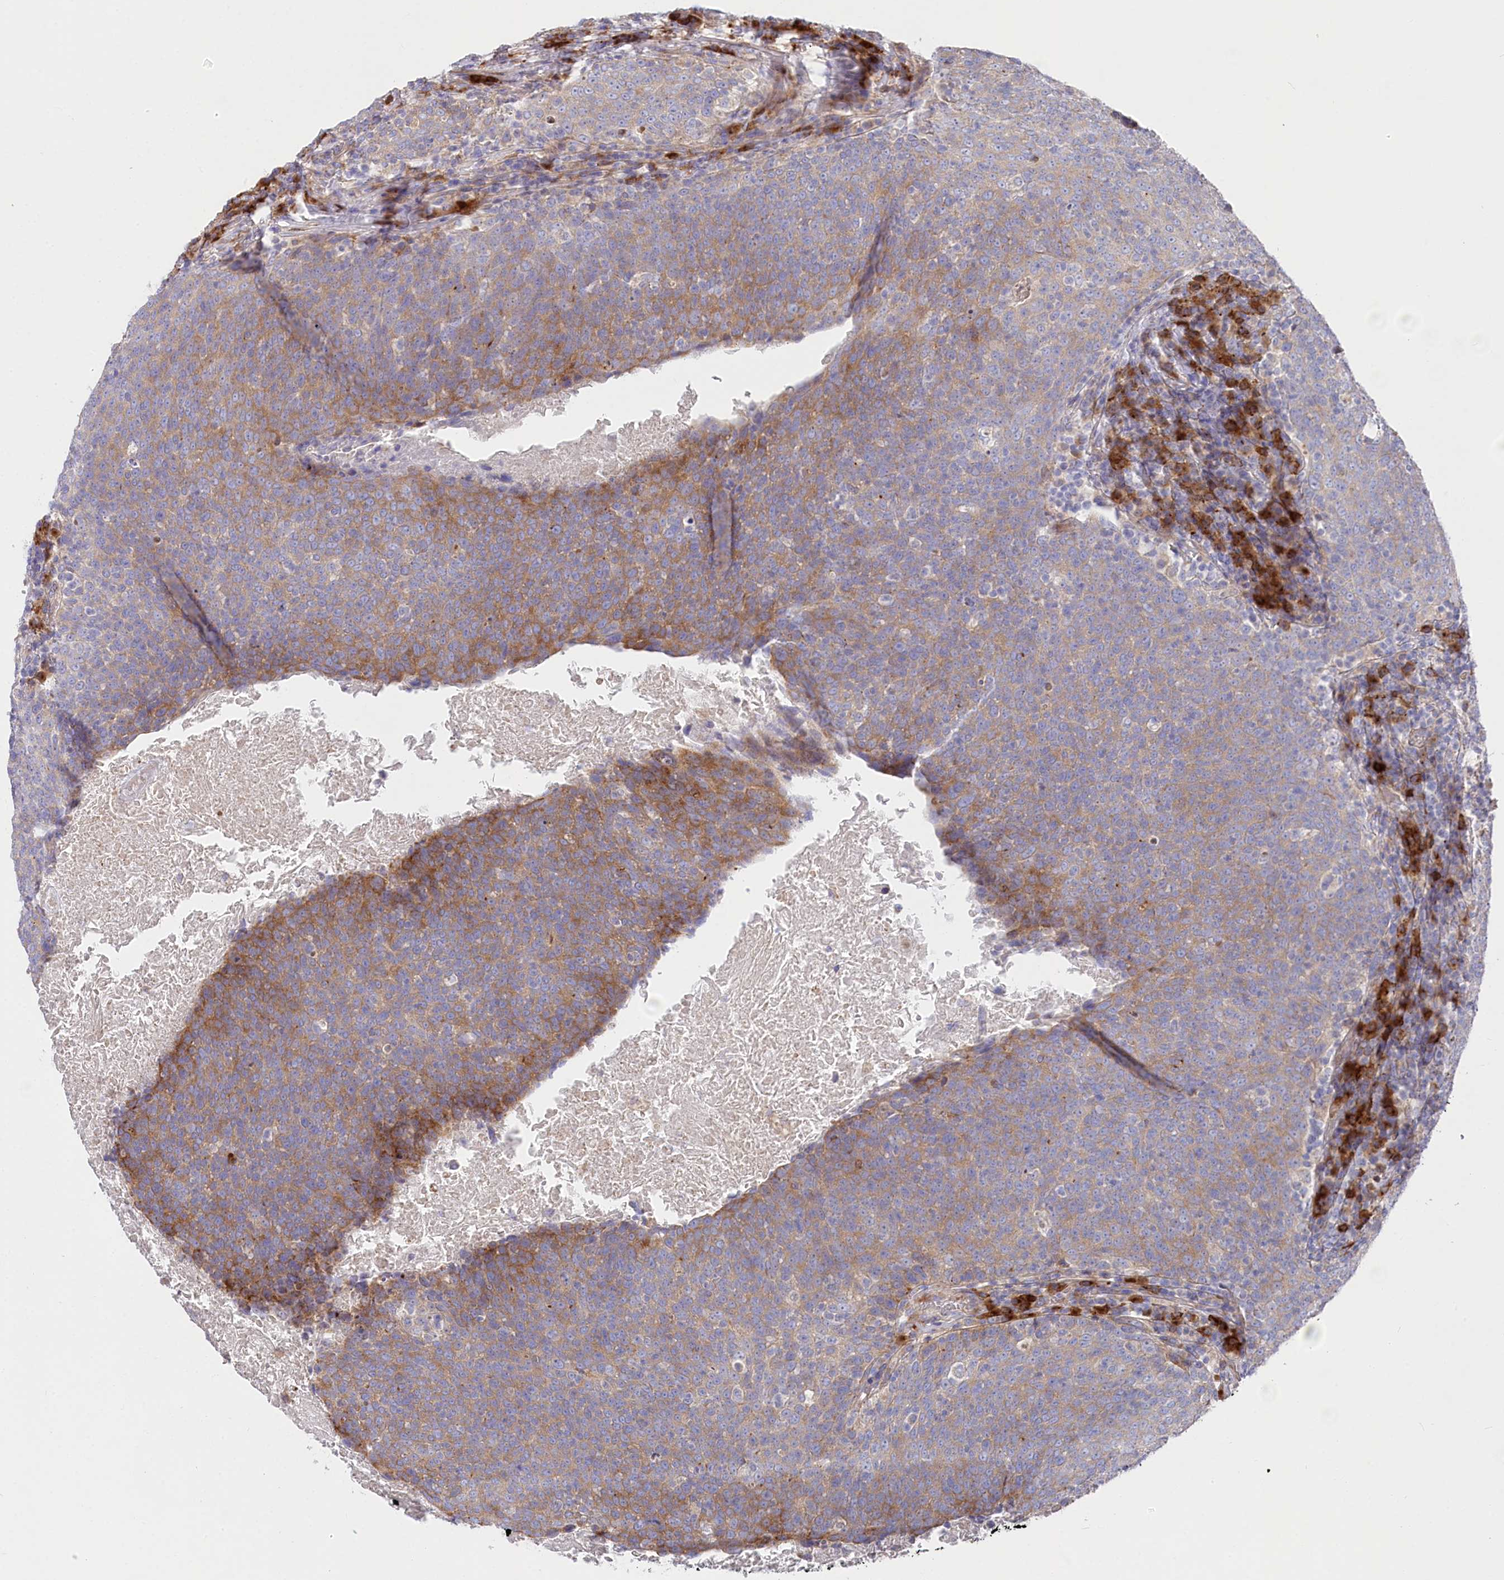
{"staining": {"intensity": "moderate", "quantity": ">75%", "location": "cytoplasmic/membranous"}, "tissue": "head and neck cancer", "cell_type": "Tumor cells", "image_type": "cancer", "snomed": [{"axis": "morphology", "description": "Squamous cell carcinoma, NOS"}, {"axis": "morphology", "description": "Squamous cell carcinoma, metastatic, NOS"}, {"axis": "topography", "description": "Lymph node"}, {"axis": "topography", "description": "Head-Neck"}], "caption": "High-magnification brightfield microscopy of head and neck metastatic squamous cell carcinoma stained with DAB (brown) and counterstained with hematoxylin (blue). tumor cells exhibit moderate cytoplasmic/membranous expression is seen in approximately>75% of cells.", "gene": "POGLUT1", "patient": {"sex": "male", "age": 62}}